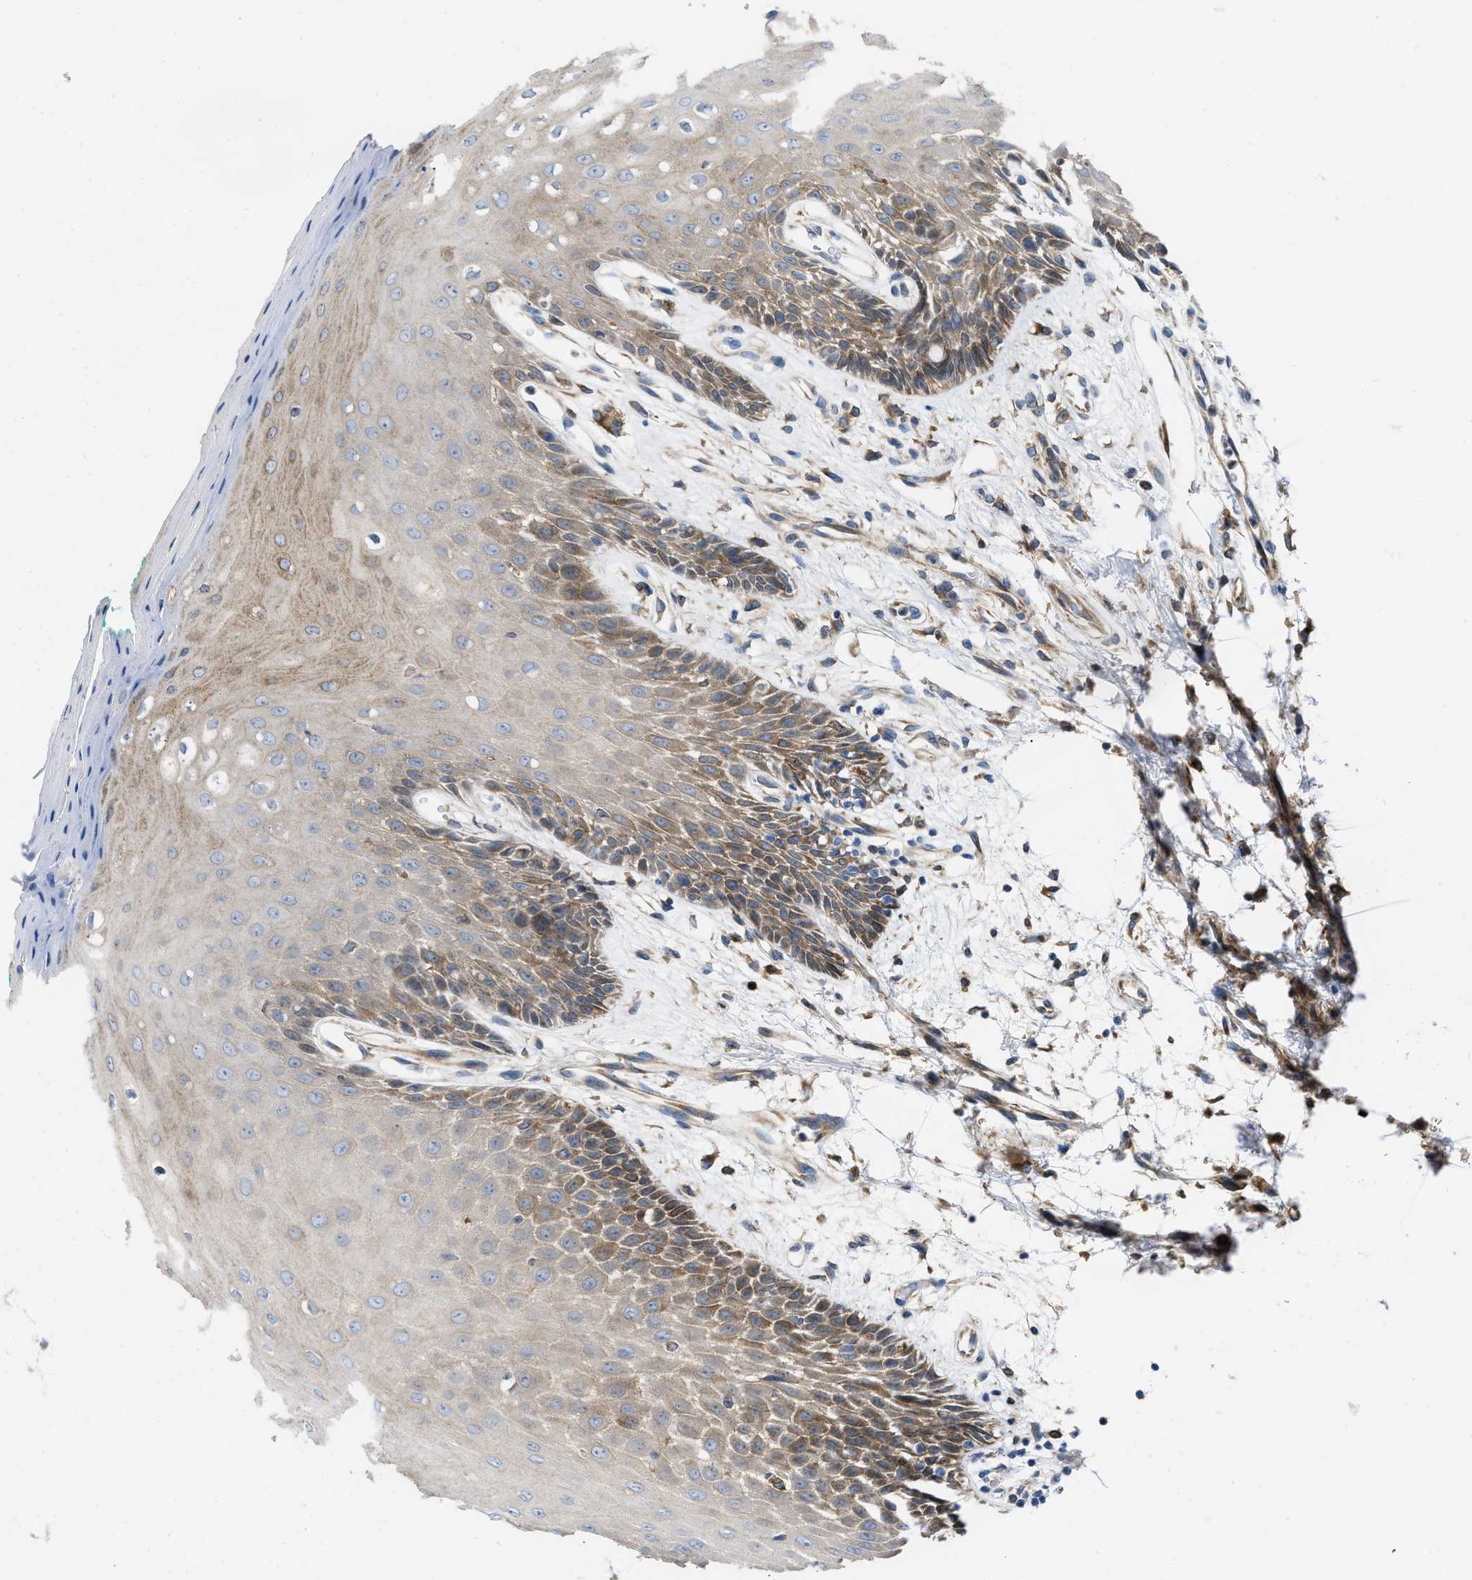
{"staining": {"intensity": "moderate", "quantity": ">75%", "location": "cytoplasmic/membranous"}, "tissue": "oral mucosa", "cell_type": "Squamous epithelial cells", "image_type": "normal", "snomed": [{"axis": "morphology", "description": "Normal tissue, NOS"}, {"axis": "morphology", "description": "Squamous cell carcinoma, NOS"}, {"axis": "topography", "description": "Skeletal muscle"}, {"axis": "topography", "description": "Oral tissue"}, {"axis": "topography", "description": "Head-Neck"}], "caption": "Immunohistochemistry (IHC) photomicrograph of benign oral mucosa stained for a protein (brown), which displays medium levels of moderate cytoplasmic/membranous expression in about >75% of squamous epithelial cells.", "gene": "ERLIN2", "patient": {"sex": "female", "age": 84}}